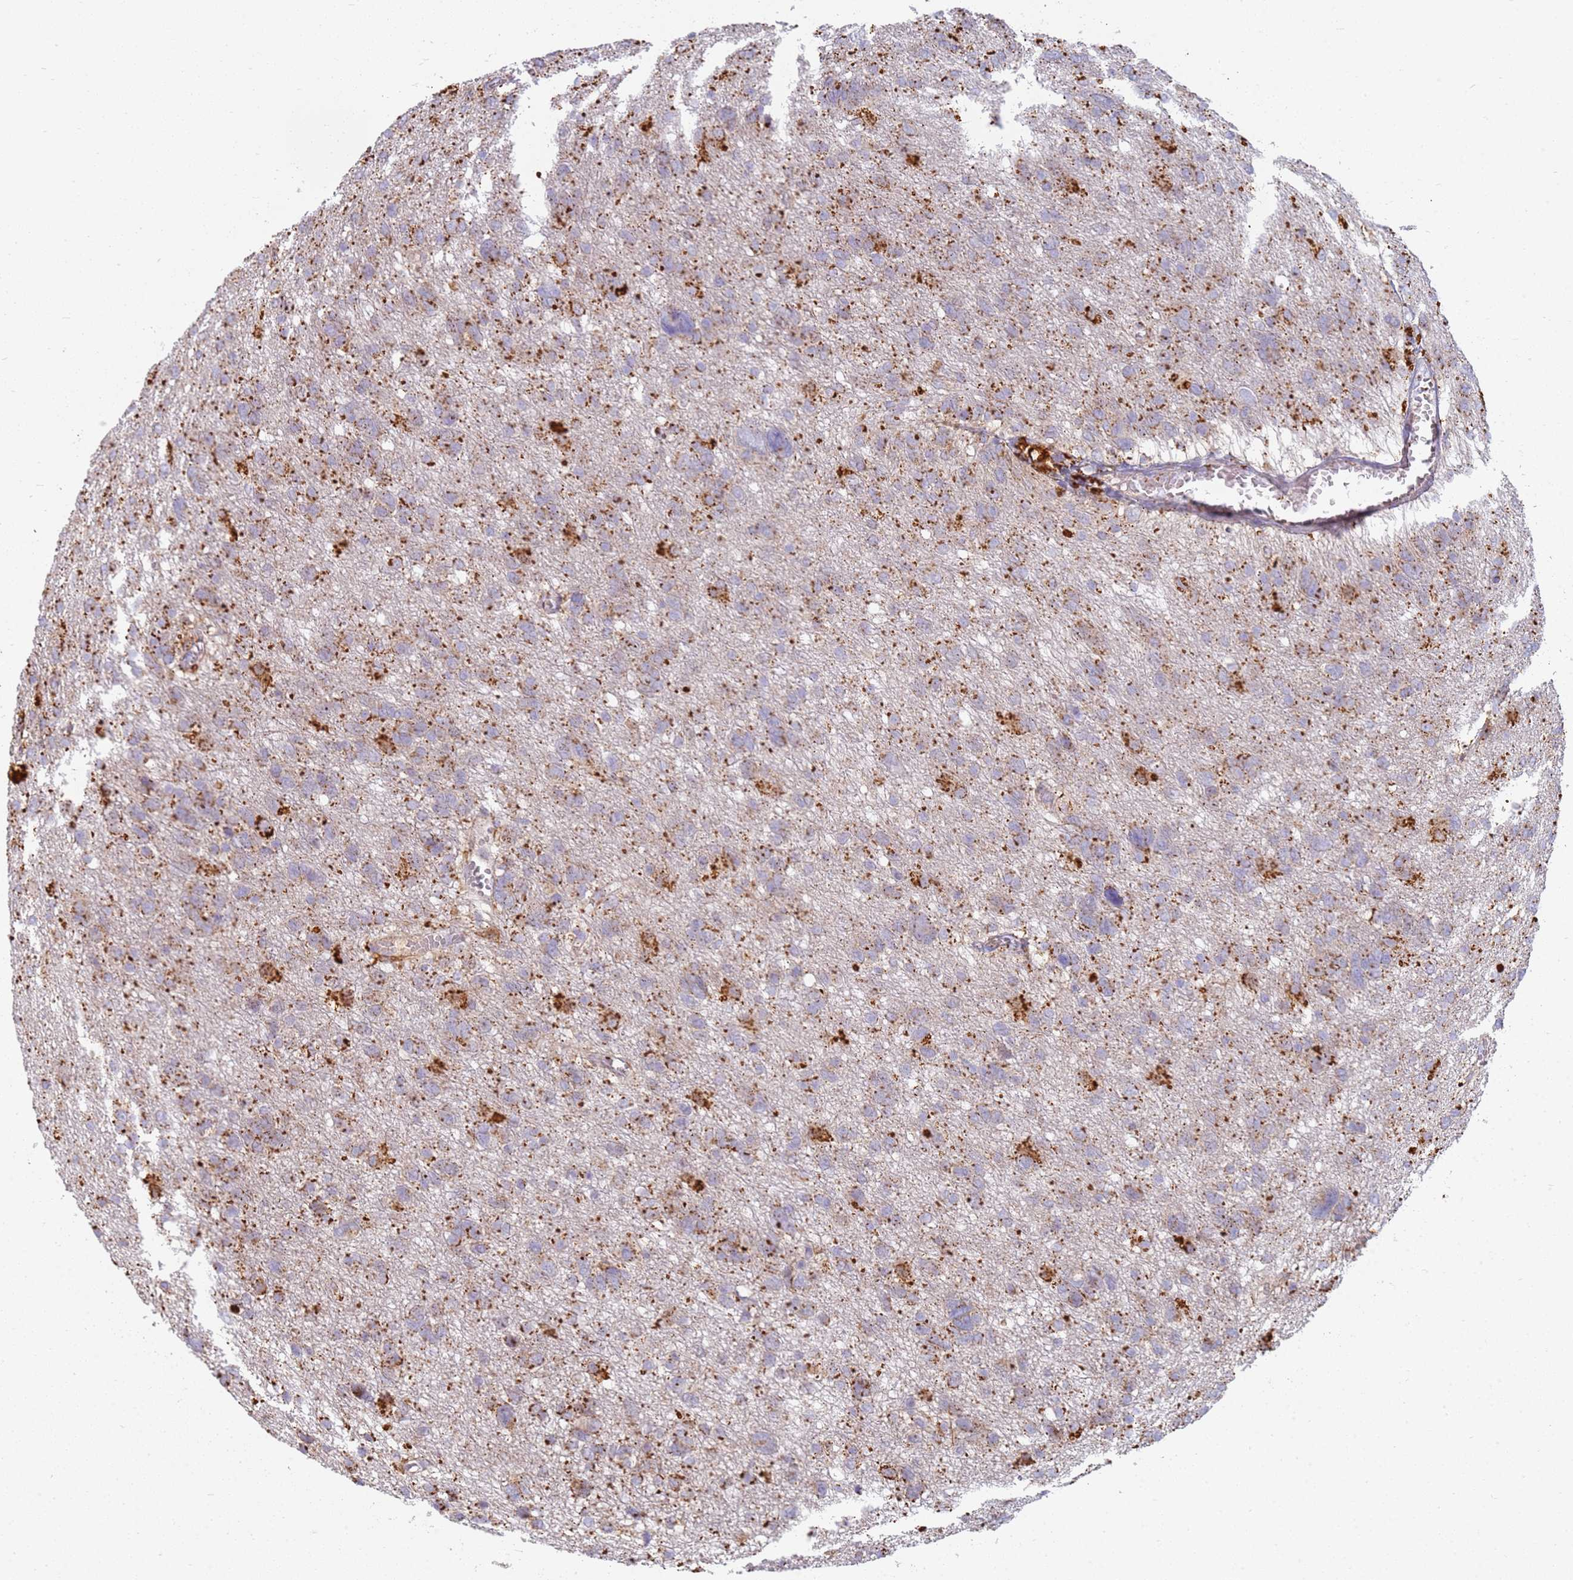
{"staining": {"intensity": "moderate", "quantity": "<25%", "location": "cytoplasmic/membranous"}, "tissue": "glioma", "cell_type": "Tumor cells", "image_type": "cancer", "snomed": [{"axis": "morphology", "description": "Glioma, malignant, High grade"}, {"axis": "topography", "description": "Brain"}], "caption": "There is low levels of moderate cytoplasmic/membranous positivity in tumor cells of glioma, as demonstrated by immunohistochemical staining (brown color).", "gene": "TMEM229B", "patient": {"sex": "female", "age": 59}}